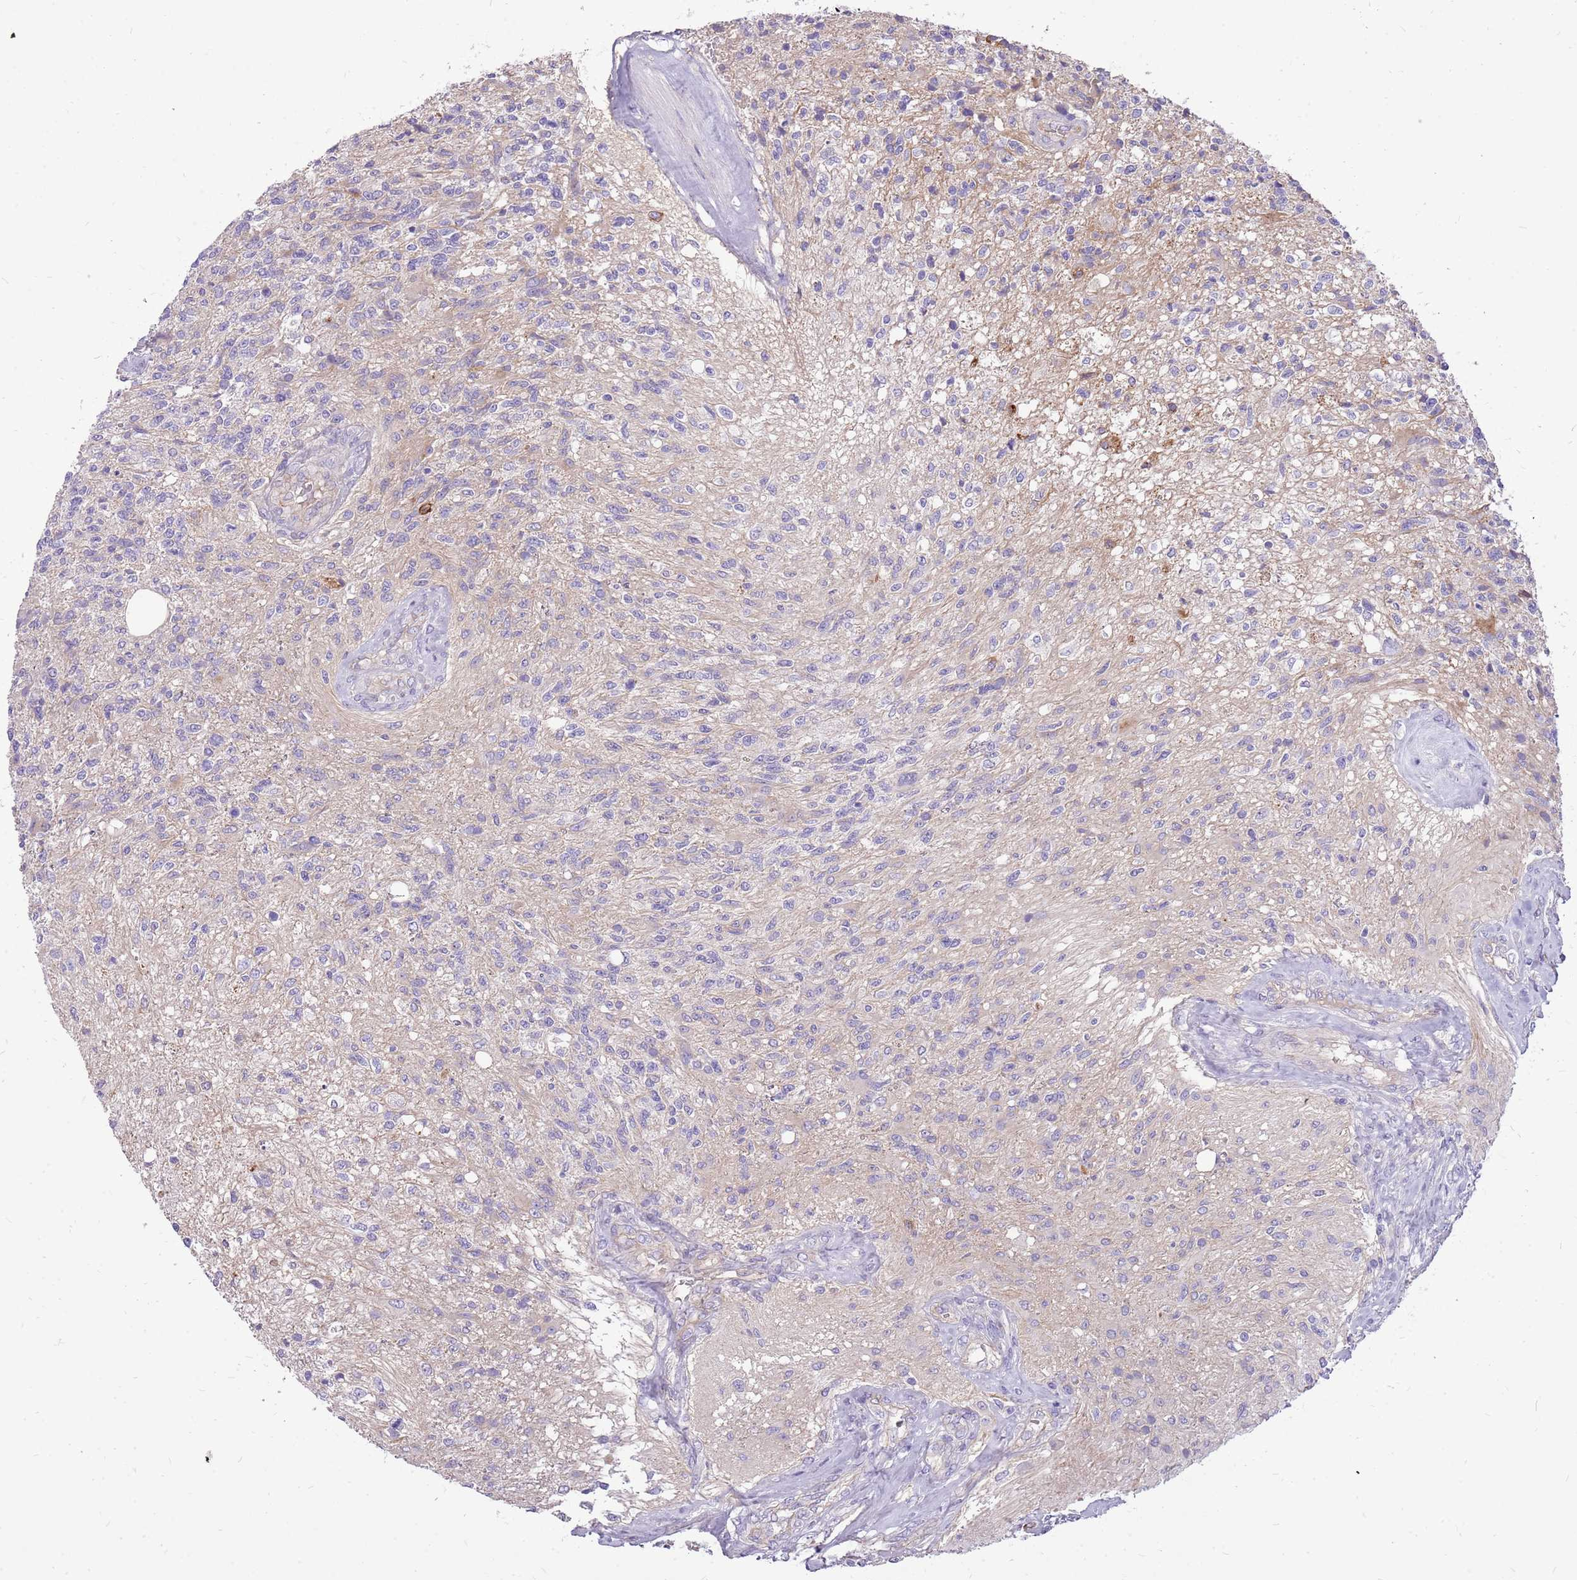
{"staining": {"intensity": "negative", "quantity": "none", "location": "none"}, "tissue": "glioma", "cell_type": "Tumor cells", "image_type": "cancer", "snomed": [{"axis": "morphology", "description": "Glioma, malignant, High grade"}, {"axis": "topography", "description": "Brain"}], "caption": "Glioma stained for a protein using immunohistochemistry reveals no positivity tumor cells.", "gene": "NTN4", "patient": {"sex": "male", "age": 56}}